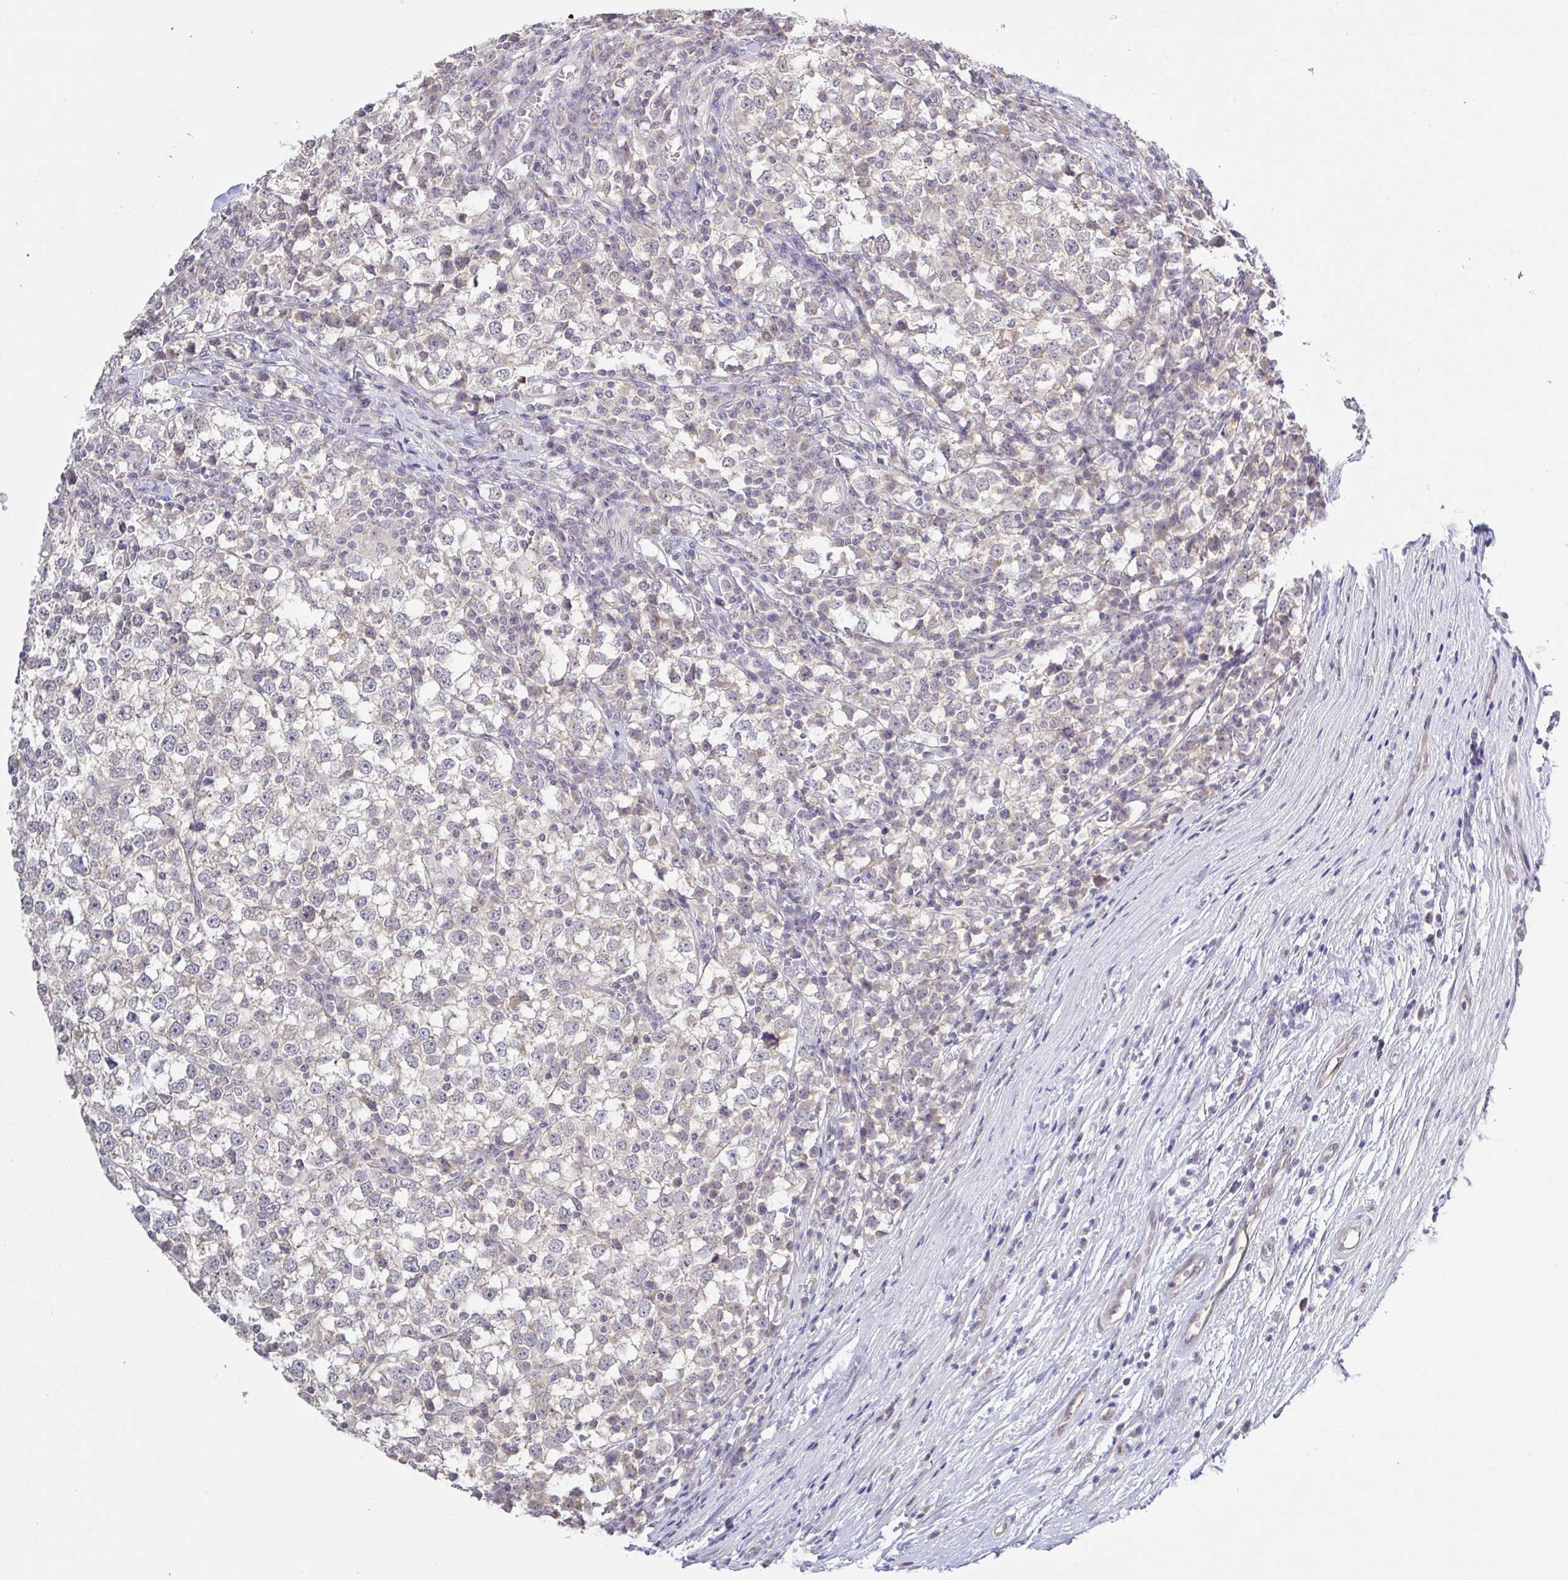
{"staining": {"intensity": "negative", "quantity": "none", "location": "none"}, "tissue": "testis cancer", "cell_type": "Tumor cells", "image_type": "cancer", "snomed": [{"axis": "morphology", "description": "Seminoma, NOS"}, {"axis": "topography", "description": "Testis"}], "caption": "Immunohistochemistry (IHC) of testis cancer displays no positivity in tumor cells.", "gene": "HYPK", "patient": {"sex": "male", "age": 65}}